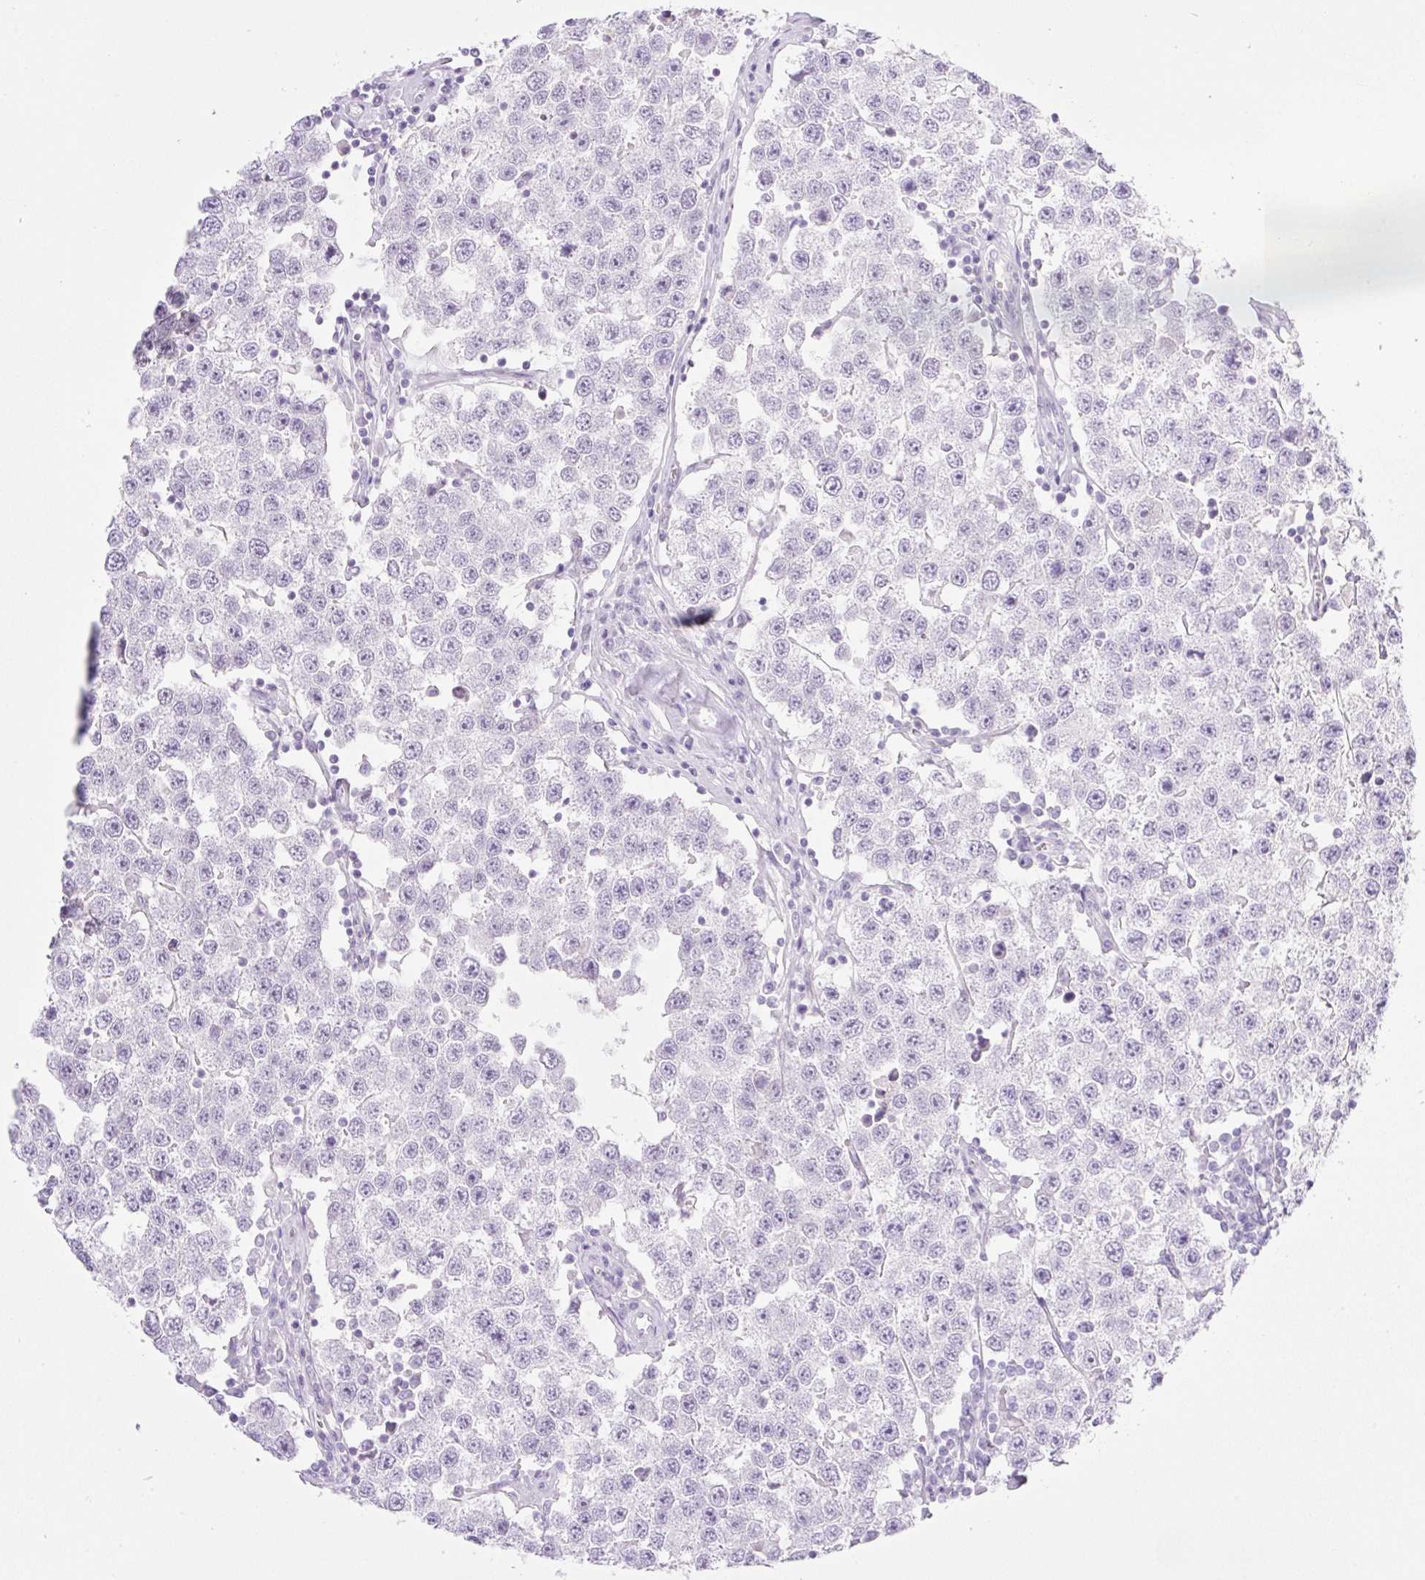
{"staining": {"intensity": "negative", "quantity": "none", "location": "none"}, "tissue": "testis cancer", "cell_type": "Tumor cells", "image_type": "cancer", "snomed": [{"axis": "morphology", "description": "Seminoma, NOS"}, {"axis": "topography", "description": "Testis"}], "caption": "Testis cancer (seminoma) was stained to show a protein in brown. There is no significant staining in tumor cells.", "gene": "SPRR4", "patient": {"sex": "male", "age": 34}}